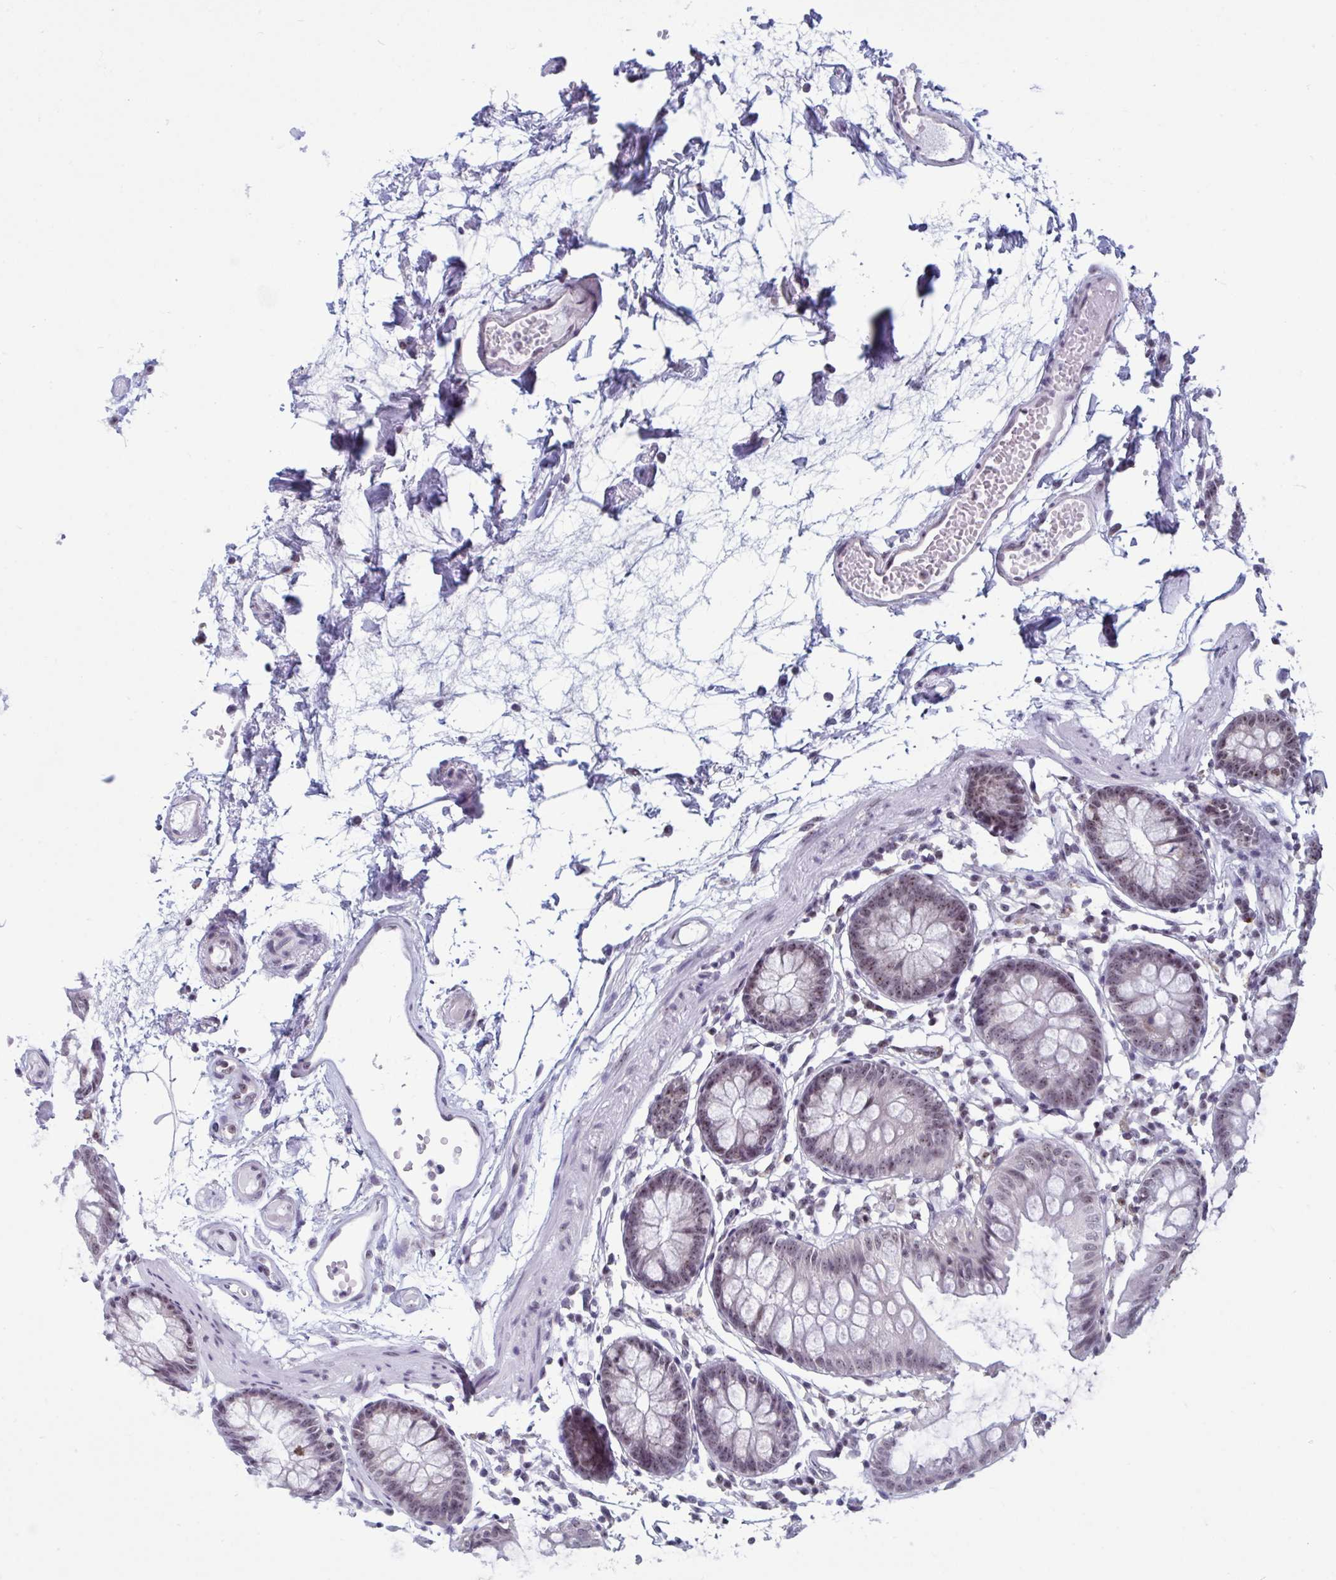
{"staining": {"intensity": "negative", "quantity": "none", "location": "none"}, "tissue": "colon", "cell_type": "Endothelial cells", "image_type": "normal", "snomed": [{"axis": "morphology", "description": "Normal tissue, NOS"}, {"axis": "topography", "description": "Colon"}], "caption": "This is an IHC histopathology image of unremarkable colon. There is no expression in endothelial cells.", "gene": "TGM6", "patient": {"sex": "female", "age": 84}}